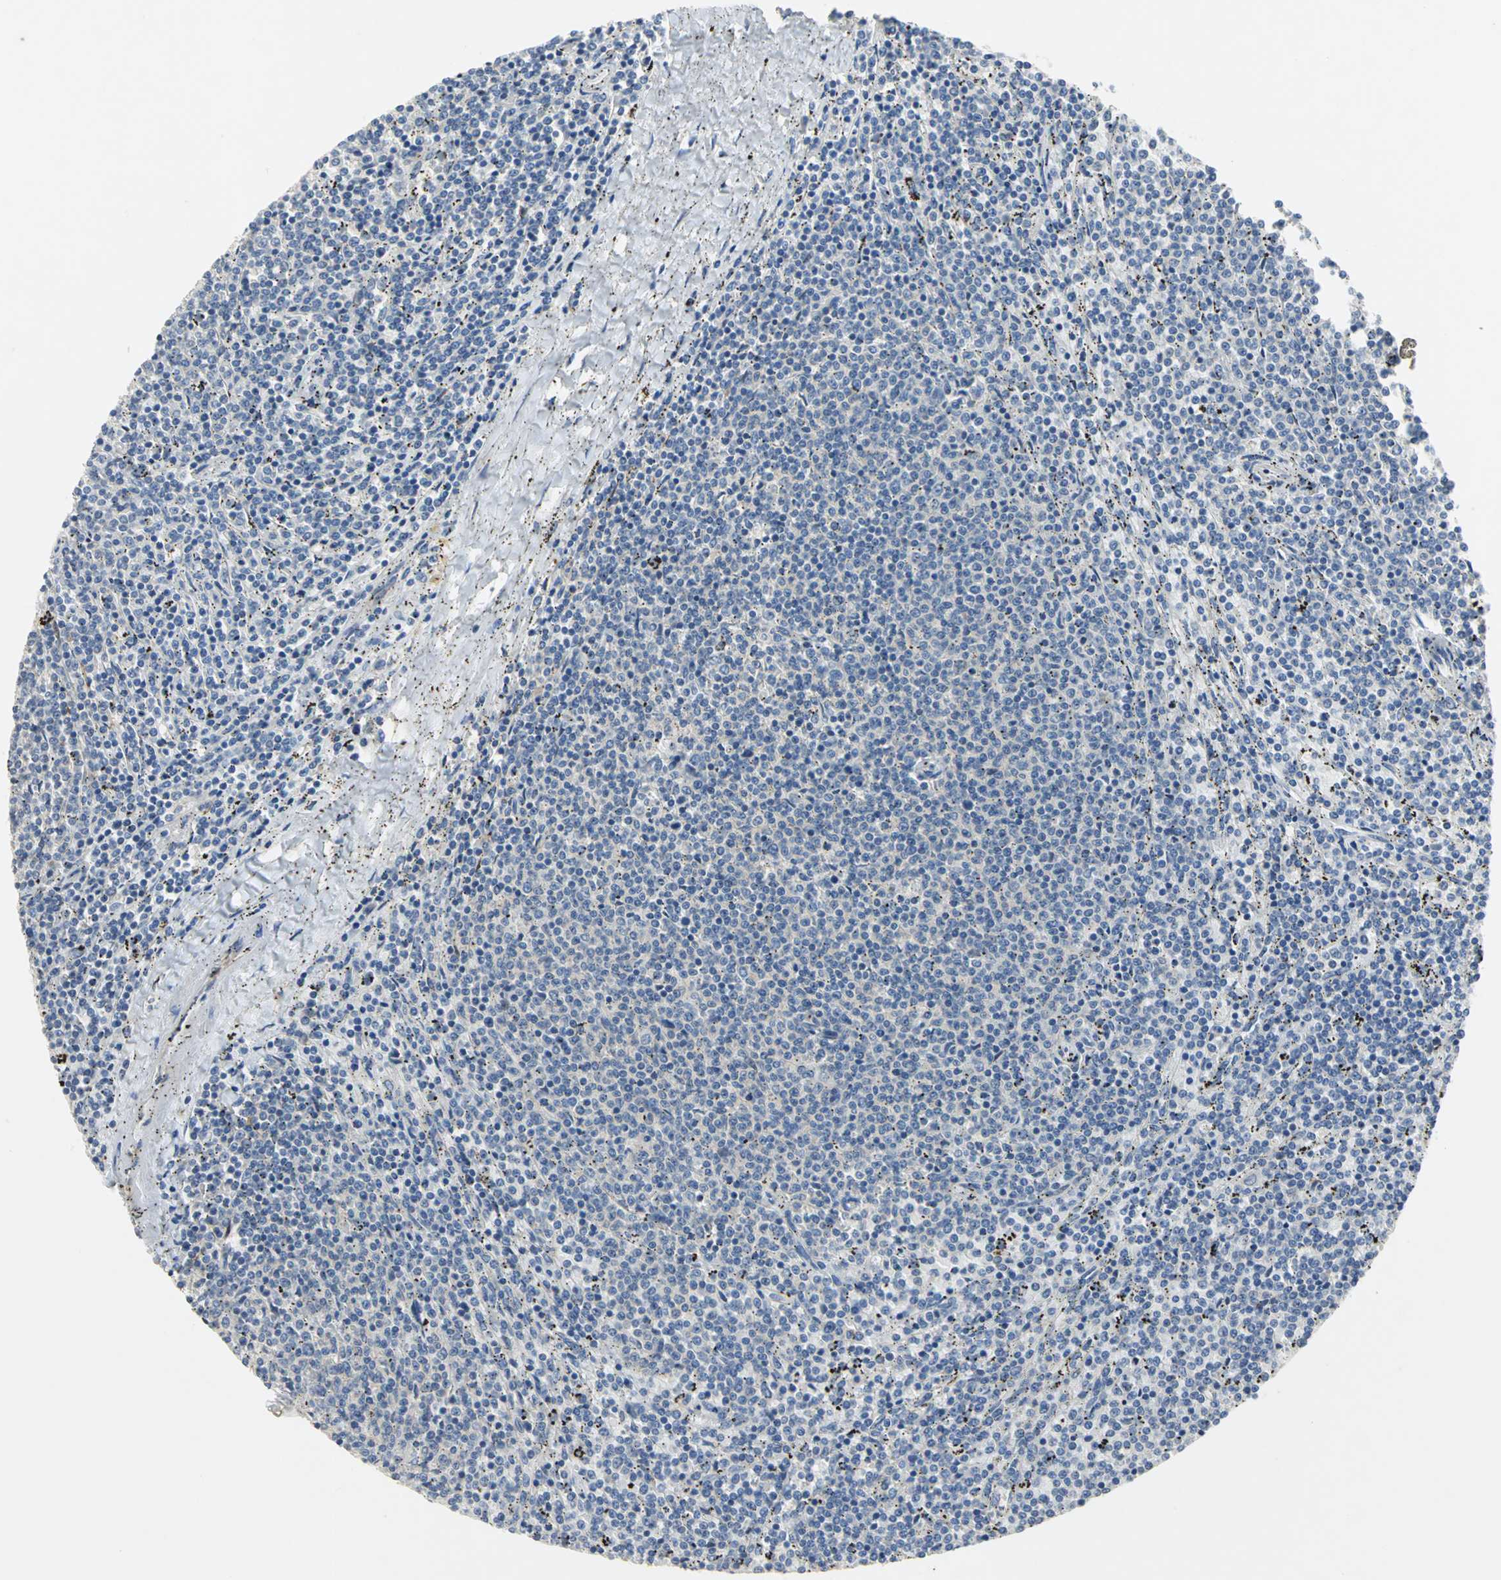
{"staining": {"intensity": "negative", "quantity": "none", "location": "none"}, "tissue": "lymphoma", "cell_type": "Tumor cells", "image_type": "cancer", "snomed": [{"axis": "morphology", "description": "Malignant lymphoma, non-Hodgkin's type, Low grade"}, {"axis": "topography", "description": "Spleen"}], "caption": "DAB (3,3'-diaminobenzidine) immunohistochemical staining of lymphoma demonstrates no significant positivity in tumor cells.", "gene": "IL17RB", "patient": {"sex": "female", "age": 50}}